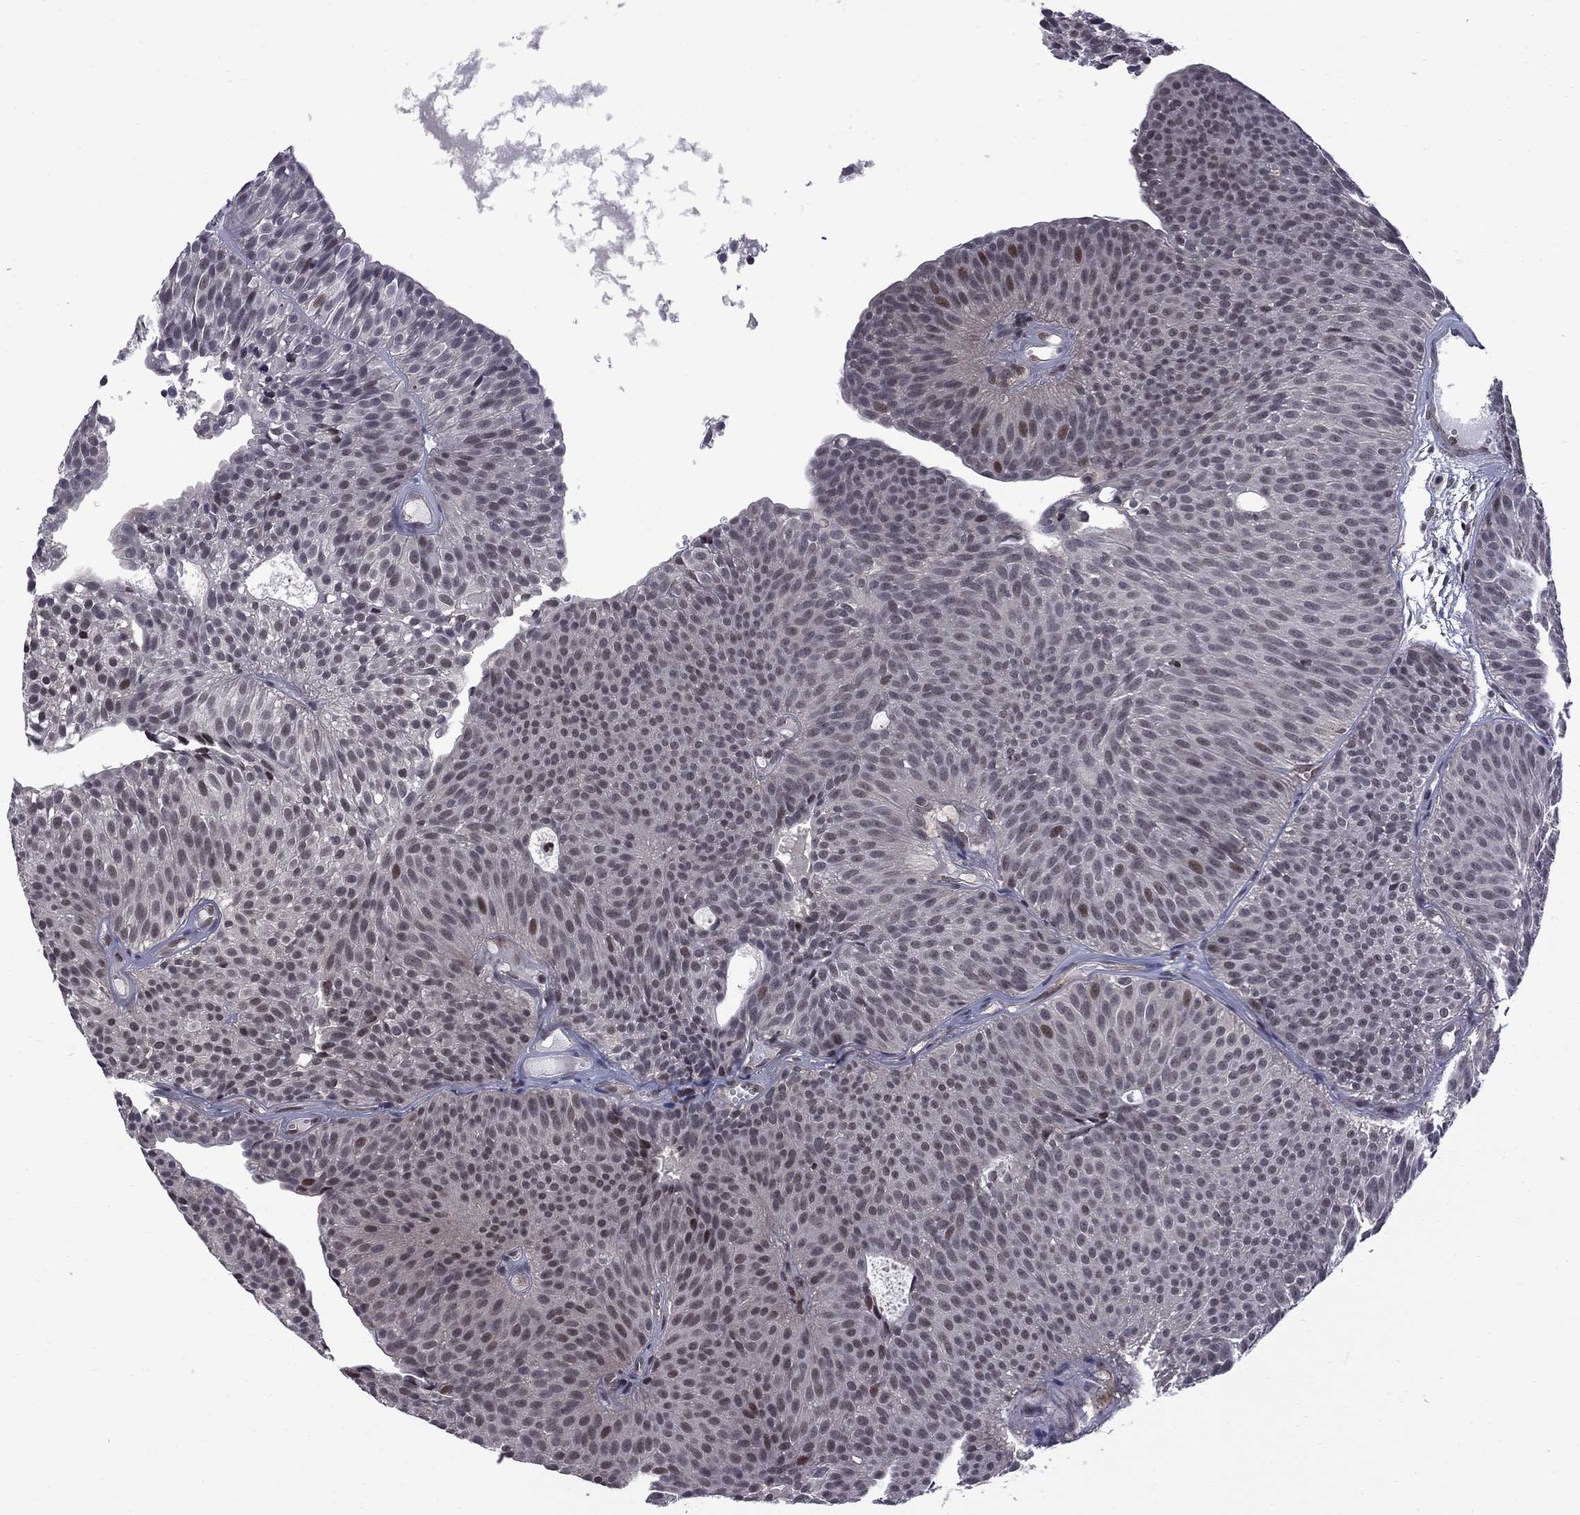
{"staining": {"intensity": "strong", "quantity": "<25%", "location": "nuclear"}, "tissue": "urothelial cancer", "cell_type": "Tumor cells", "image_type": "cancer", "snomed": [{"axis": "morphology", "description": "Urothelial carcinoma, Low grade"}, {"axis": "topography", "description": "Urinary bladder"}], "caption": "Protein analysis of urothelial cancer tissue reveals strong nuclear expression in approximately <25% of tumor cells.", "gene": "BRF1", "patient": {"sex": "male", "age": 63}}